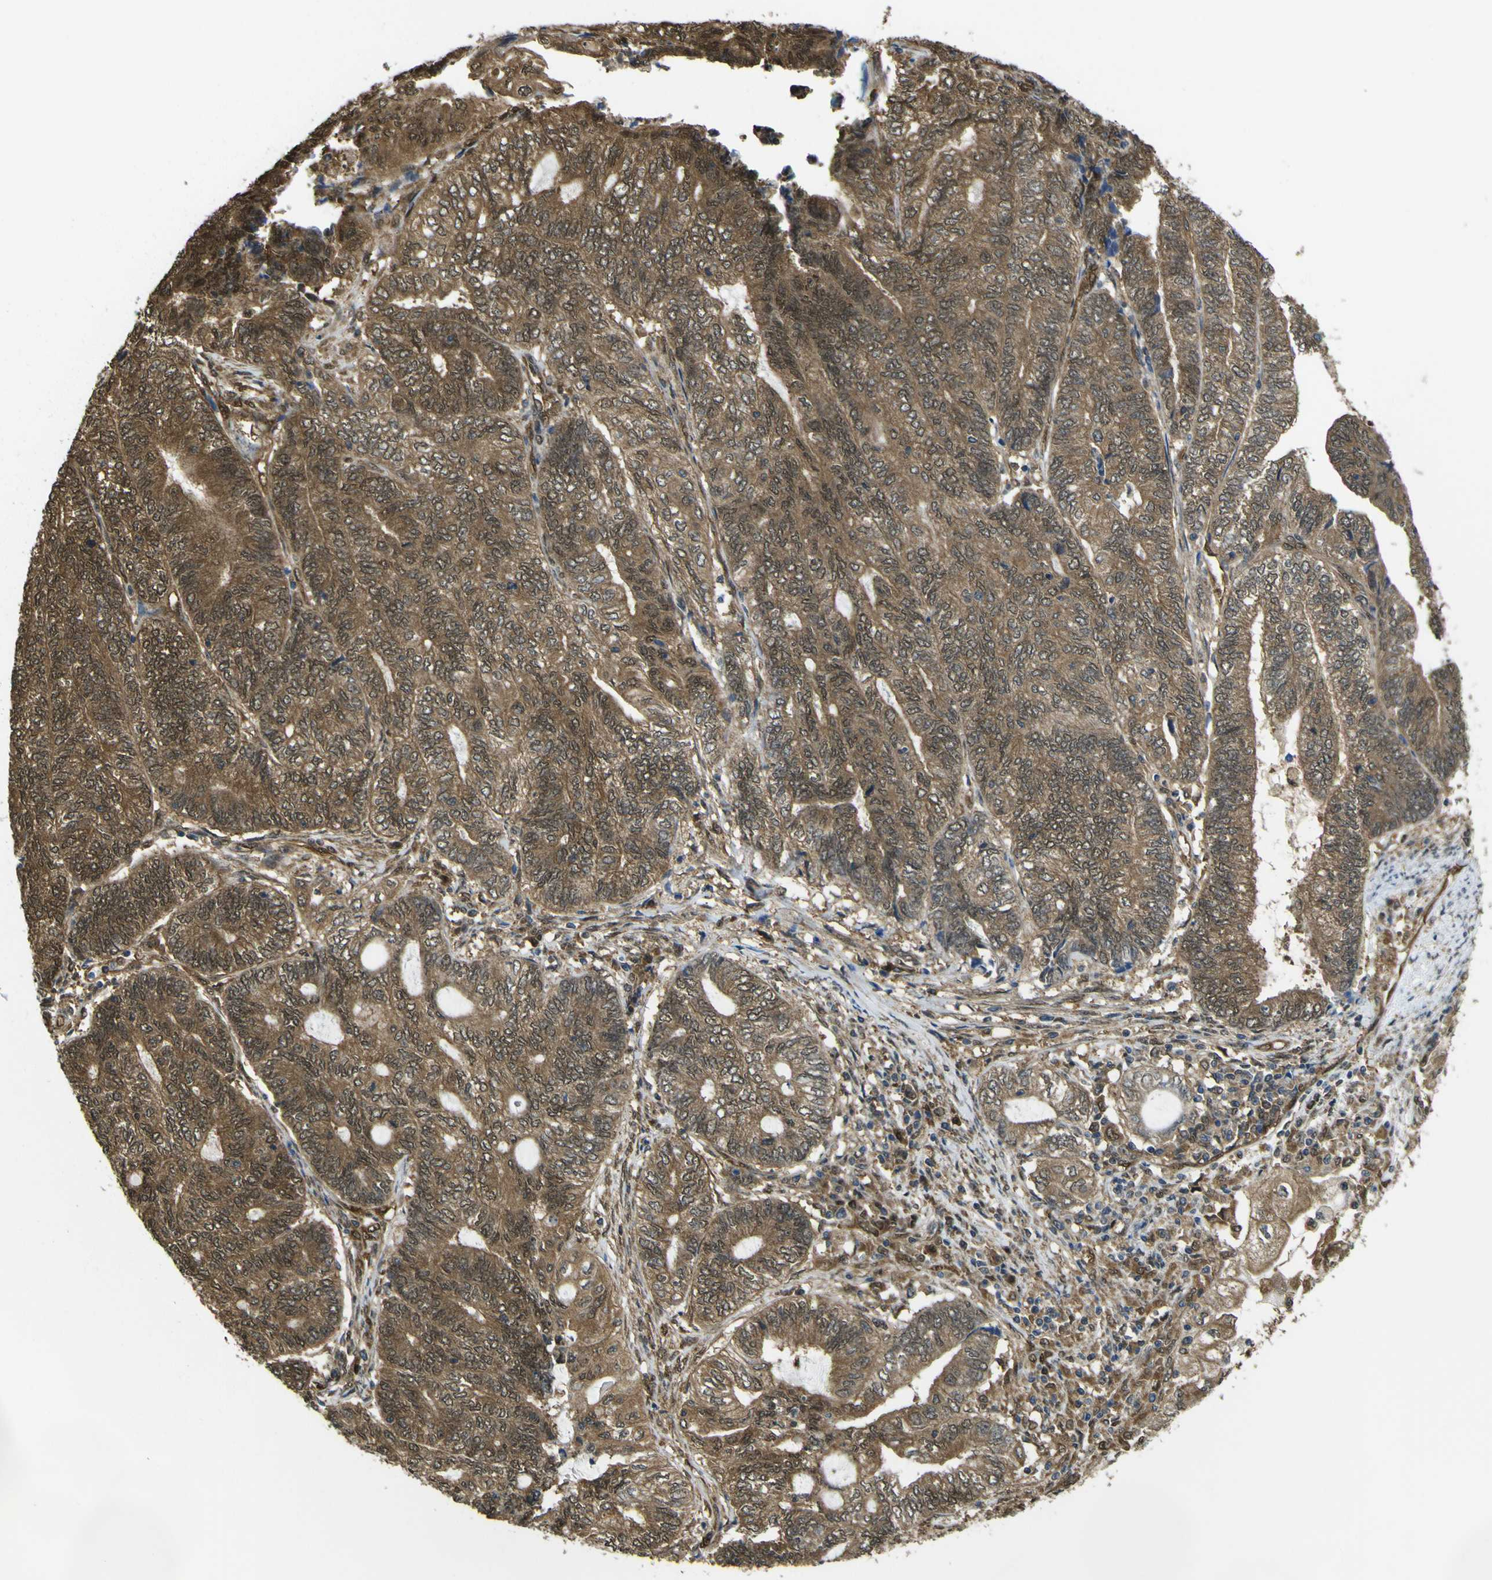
{"staining": {"intensity": "moderate", "quantity": ">75%", "location": "cytoplasmic/membranous"}, "tissue": "endometrial cancer", "cell_type": "Tumor cells", "image_type": "cancer", "snomed": [{"axis": "morphology", "description": "Adenocarcinoma, NOS"}, {"axis": "topography", "description": "Uterus"}, {"axis": "topography", "description": "Endometrium"}], "caption": "Protein expression analysis of human endometrial cancer (adenocarcinoma) reveals moderate cytoplasmic/membranous positivity in approximately >75% of tumor cells. (DAB IHC, brown staining for protein, blue staining for nuclei).", "gene": "YWHAG", "patient": {"sex": "female", "age": 70}}